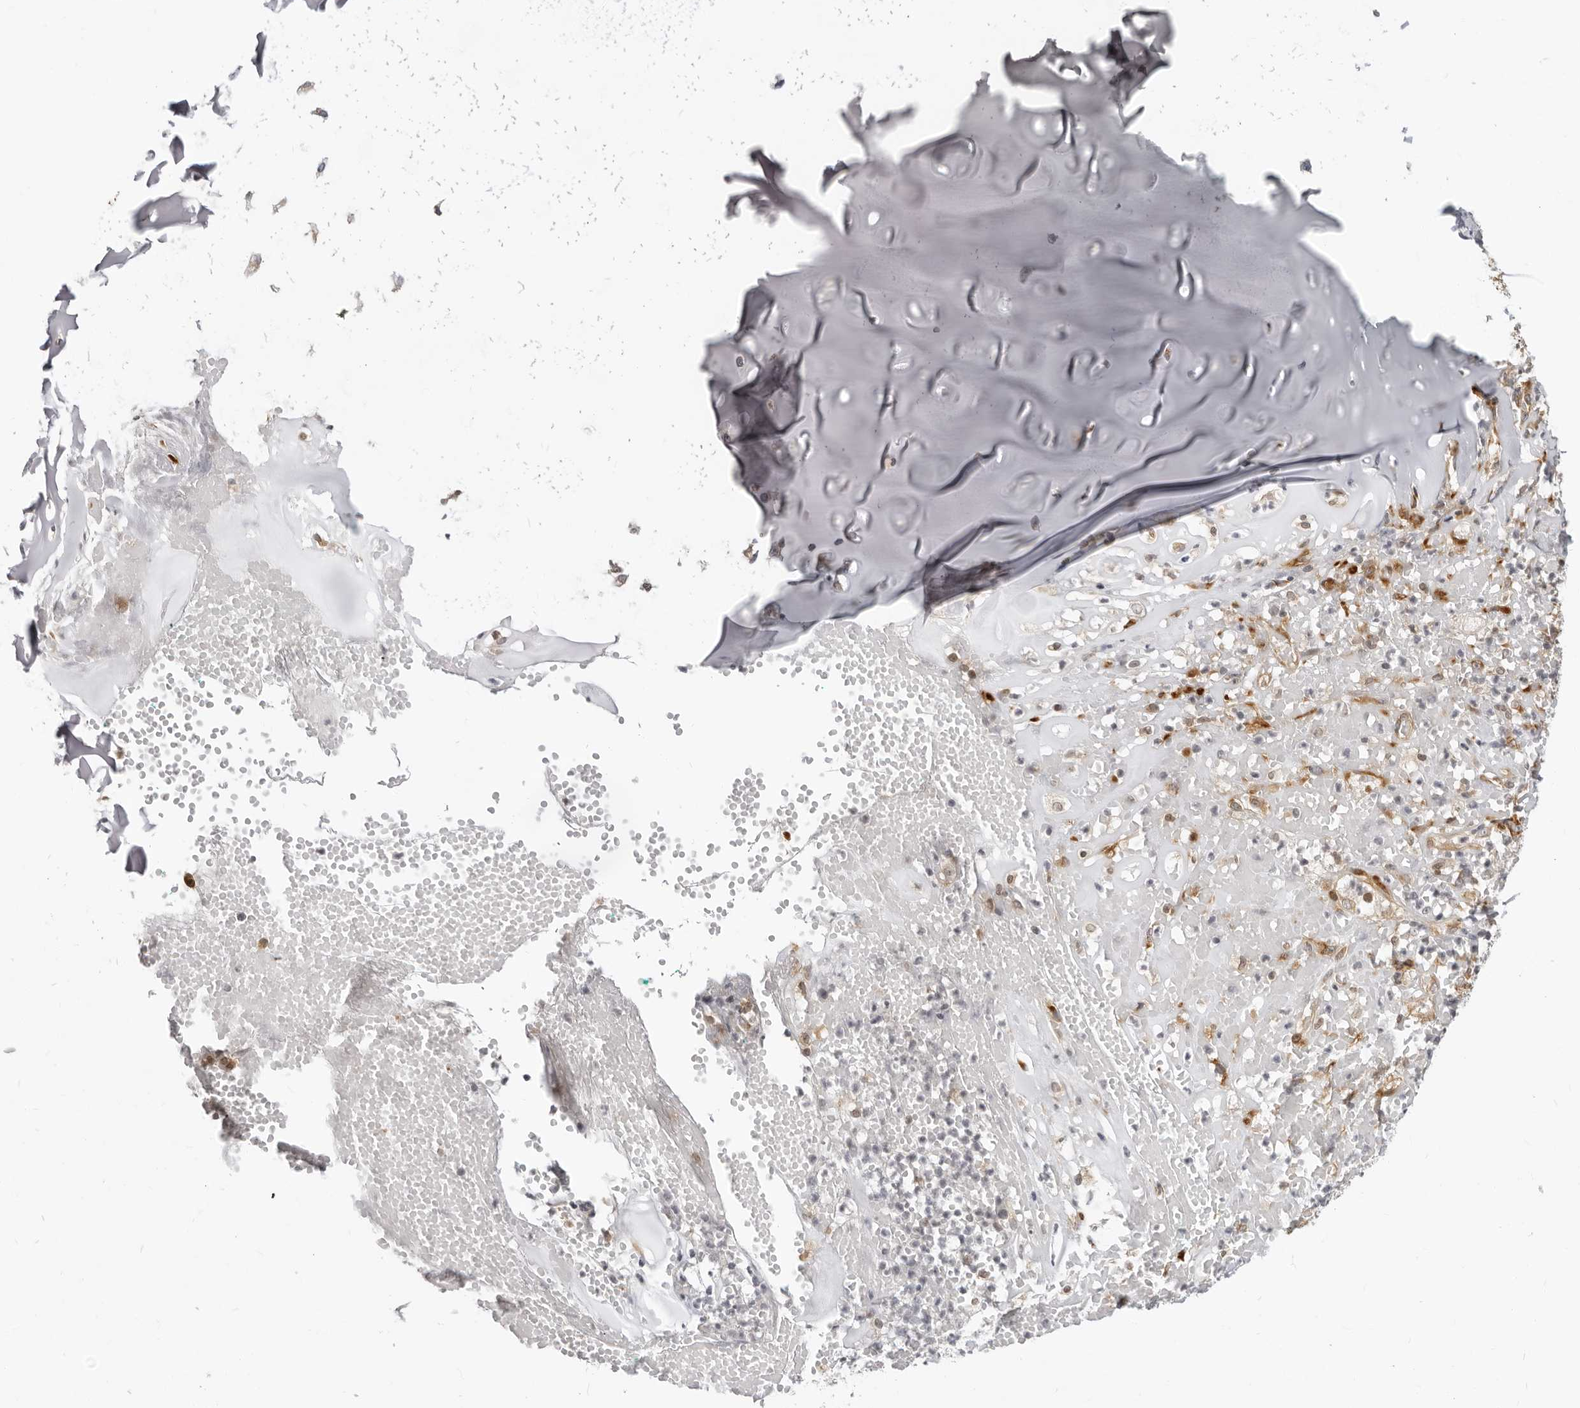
{"staining": {"intensity": "negative", "quantity": "none", "location": "none"}, "tissue": "adipose tissue", "cell_type": "Adipocytes", "image_type": "normal", "snomed": [{"axis": "morphology", "description": "Normal tissue, NOS"}, {"axis": "morphology", "description": "Basal cell carcinoma"}, {"axis": "topography", "description": "Cartilage tissue"}, {"axis": "topography", "description": "Nasopharynx"}, {"axis": "topography", "description": "Oral tissue"}], "caption": "Immunohistochemistry histopathology image of unremarkable adipose tissue: adipose tissue stained with DAB (3,3'-diaminobenzidine) reveals no significant protein staining in adipocytes.", "gene": "SRGAP2", "patient": {"sex": "female", "age": 77}}